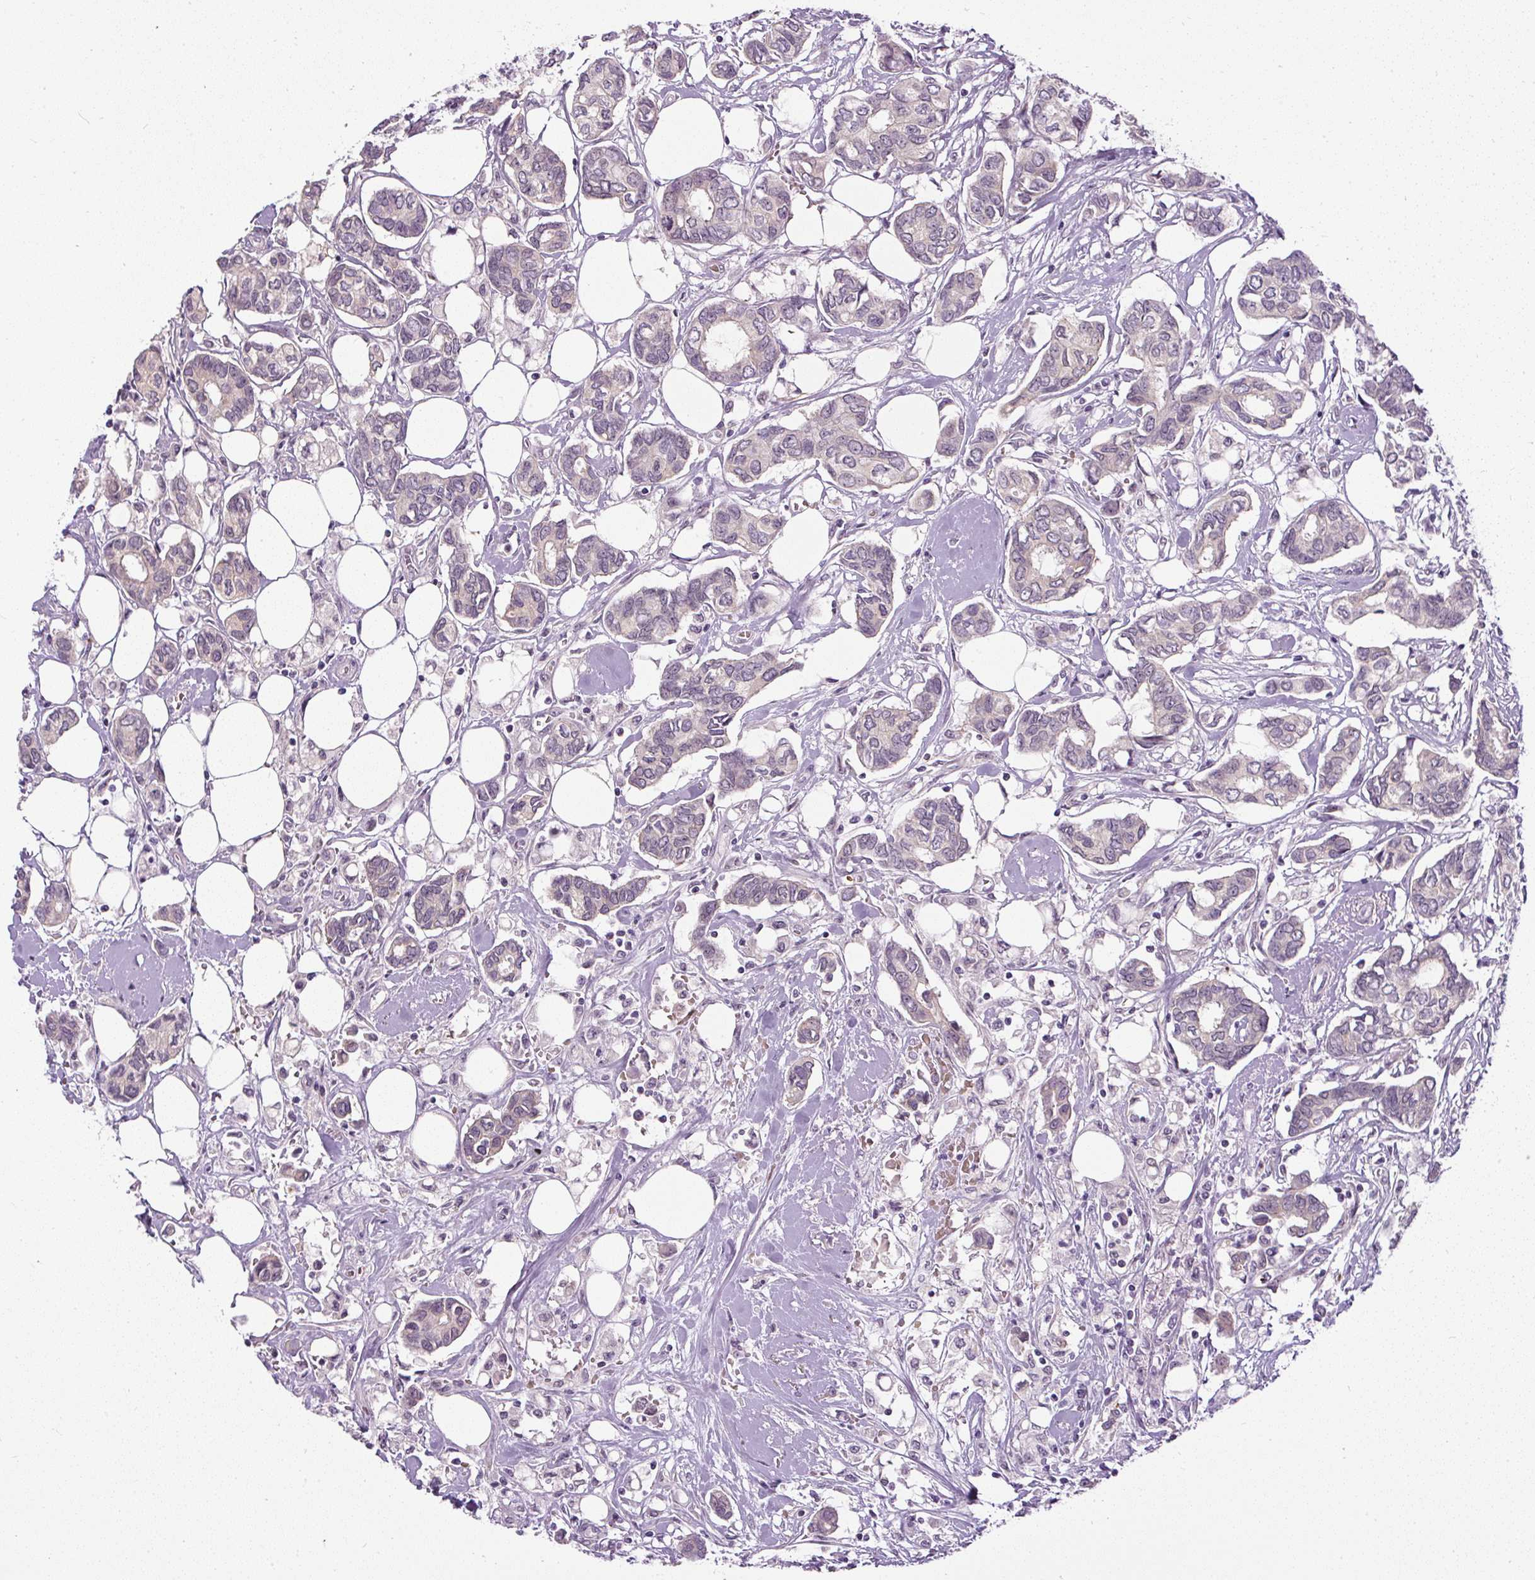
{"staining": {"intensity": "negative", "quantity": "none", "location": "none"}, "tissue": "breast cancer", "cell_type": "Tumor cells", "image_type": "cancer", "snomed": [{"axis": "morphology", "description": "Duct carcinoma"}, {"axis": "topography", "description": "Breast"}], "caption": "Immunohistochemistry image of human breast invasive ductal carcinoma stained for a protein (brown), which exhibits no staining in tumor cells. (Brightfield microscopy of DAB (3,3'-diaminobenzidine) immunohistochemistry at high magnification).", "gene": "FAM117B", "patient": {"sex": "female", "age": 73}}